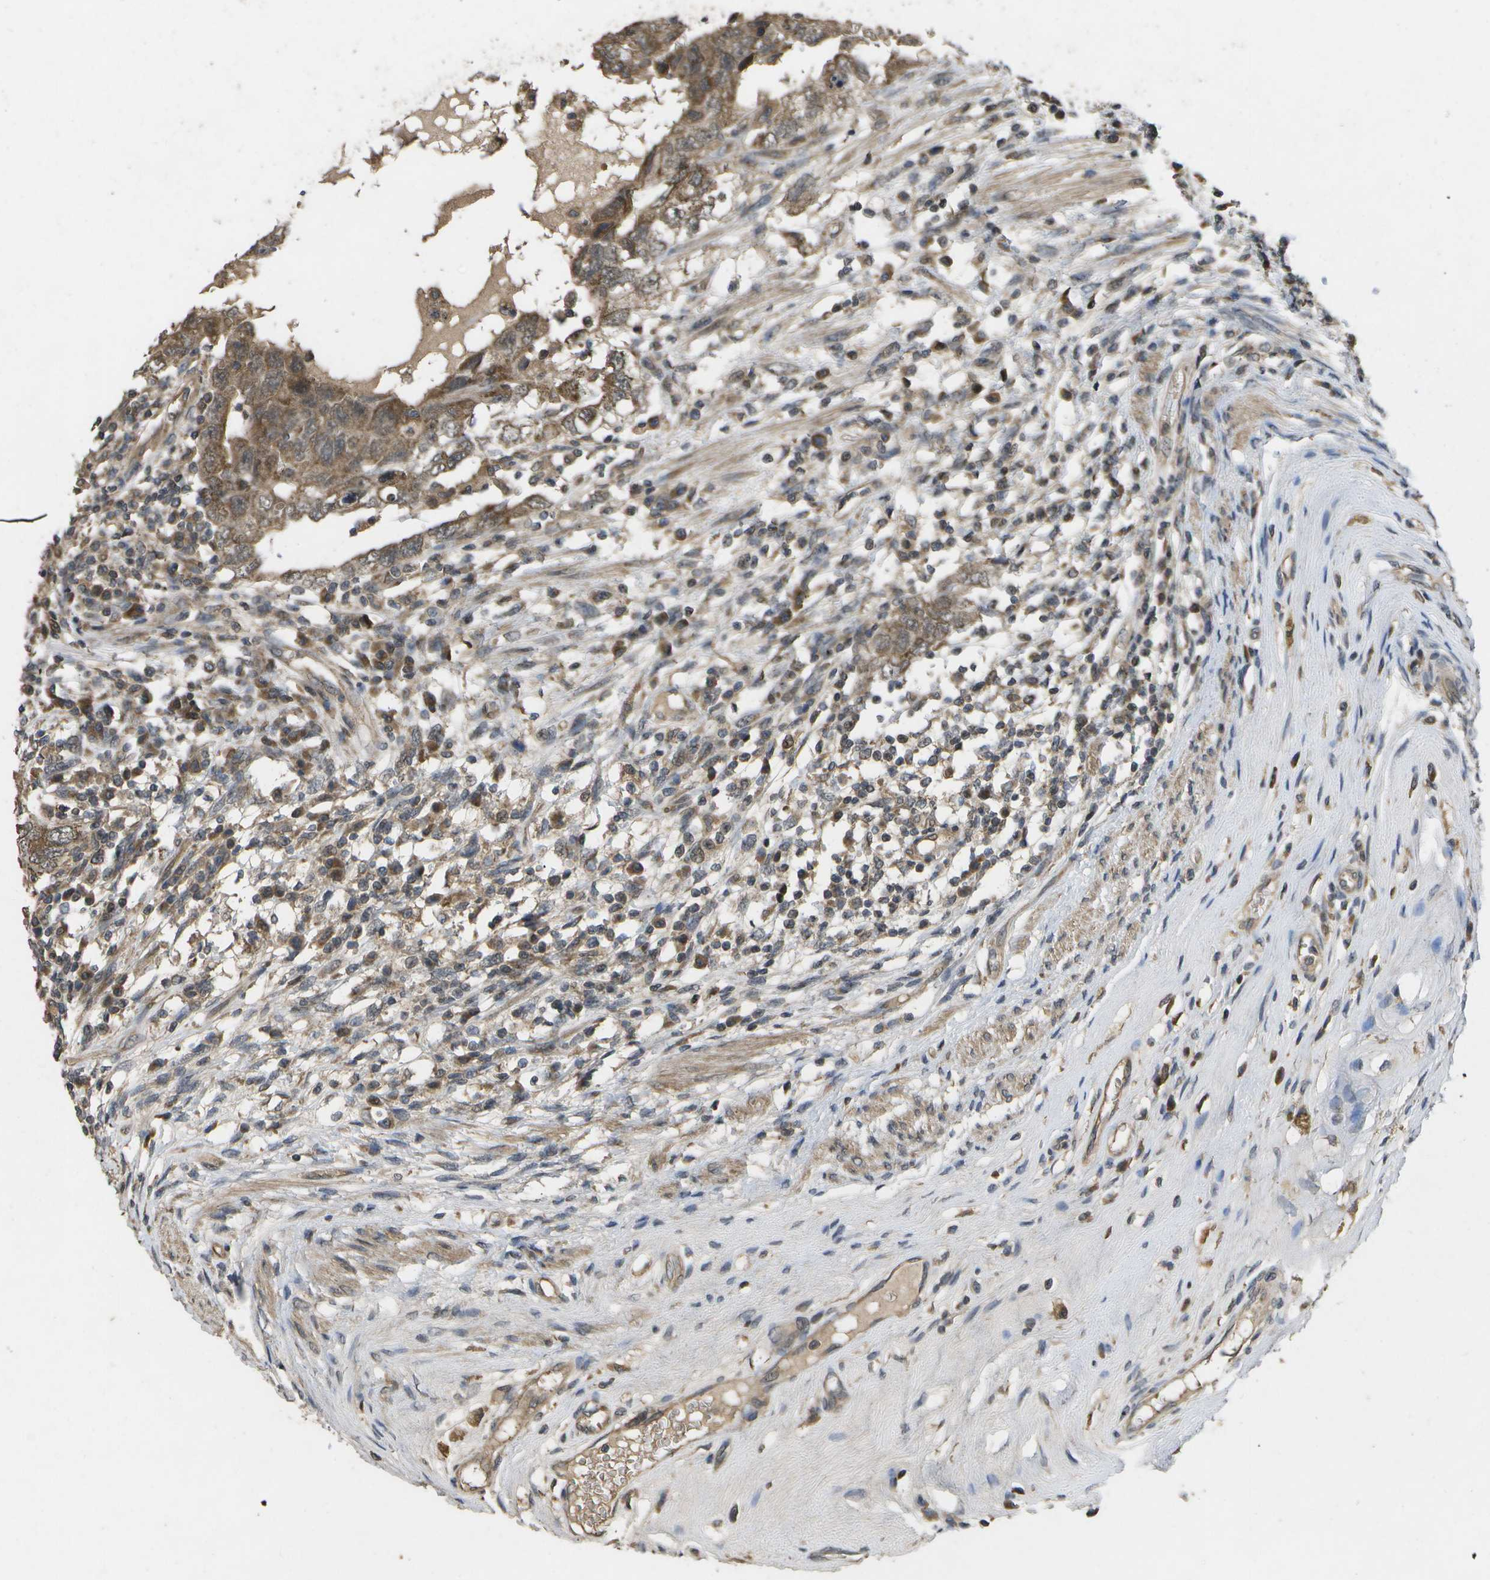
{"staining": {"intensity": "moderate", "quantity": ">75%", "location": "cytoplasmic/membranous"}, "tissue": "testis cancer", "cell_type": "Tumor cells", "image_type": "cancer", "snomed": [{"axis": "morphology", "description": "Carcinoma, Embryonal, NOS"}, {"axis": "topography", "description": "Testis"}], "caption": "A brown stain labels moderate cytoplasmic/membranous staining of a protein in human testis embryonal carcinoma tumor cells.", "gene": "ALAS1", "patient": {"sex": "male", "age": 26}}